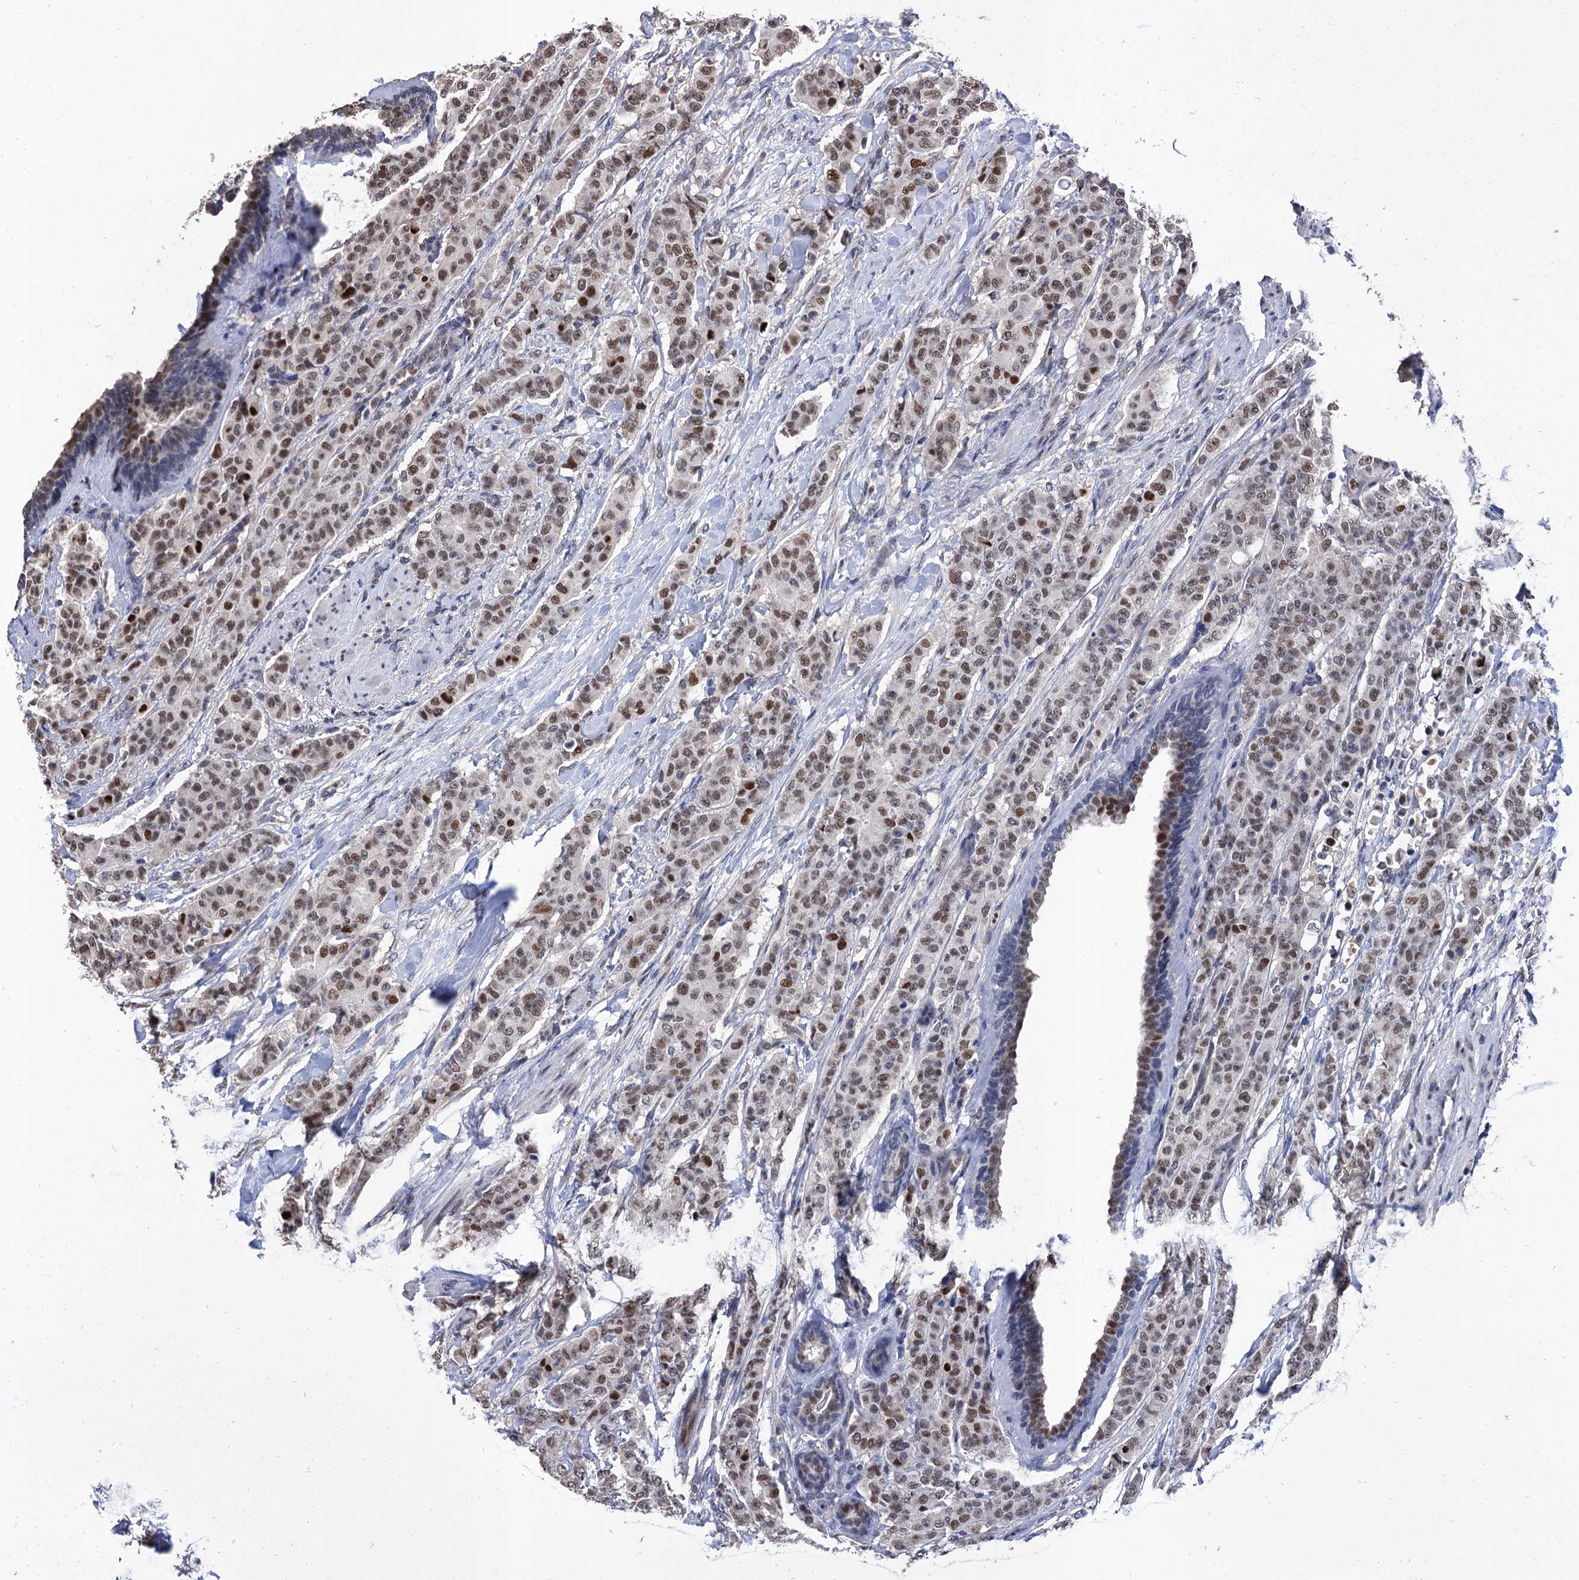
{"staining": {"intensity": "moderate", "quantity": ">75%", "location": "nuclear"}, "tissue": "breast cancer", "cell_type": "Tumor cells", "image_type": "cancer", "snomed": [{"axis": "morphology", "description": "Duct carcinoma"}, {"axis": "topography", "description": "Breast"}], "caption": "Protein analysis of breast cancer (intraductal carcinoma) tissue demonstrates moderate nuclear staining in approximately >75% of tumor cells. Nuclei are stained in blue.", "gene": "TSEN34", "patient": {"sex": "female", "age": 40}}